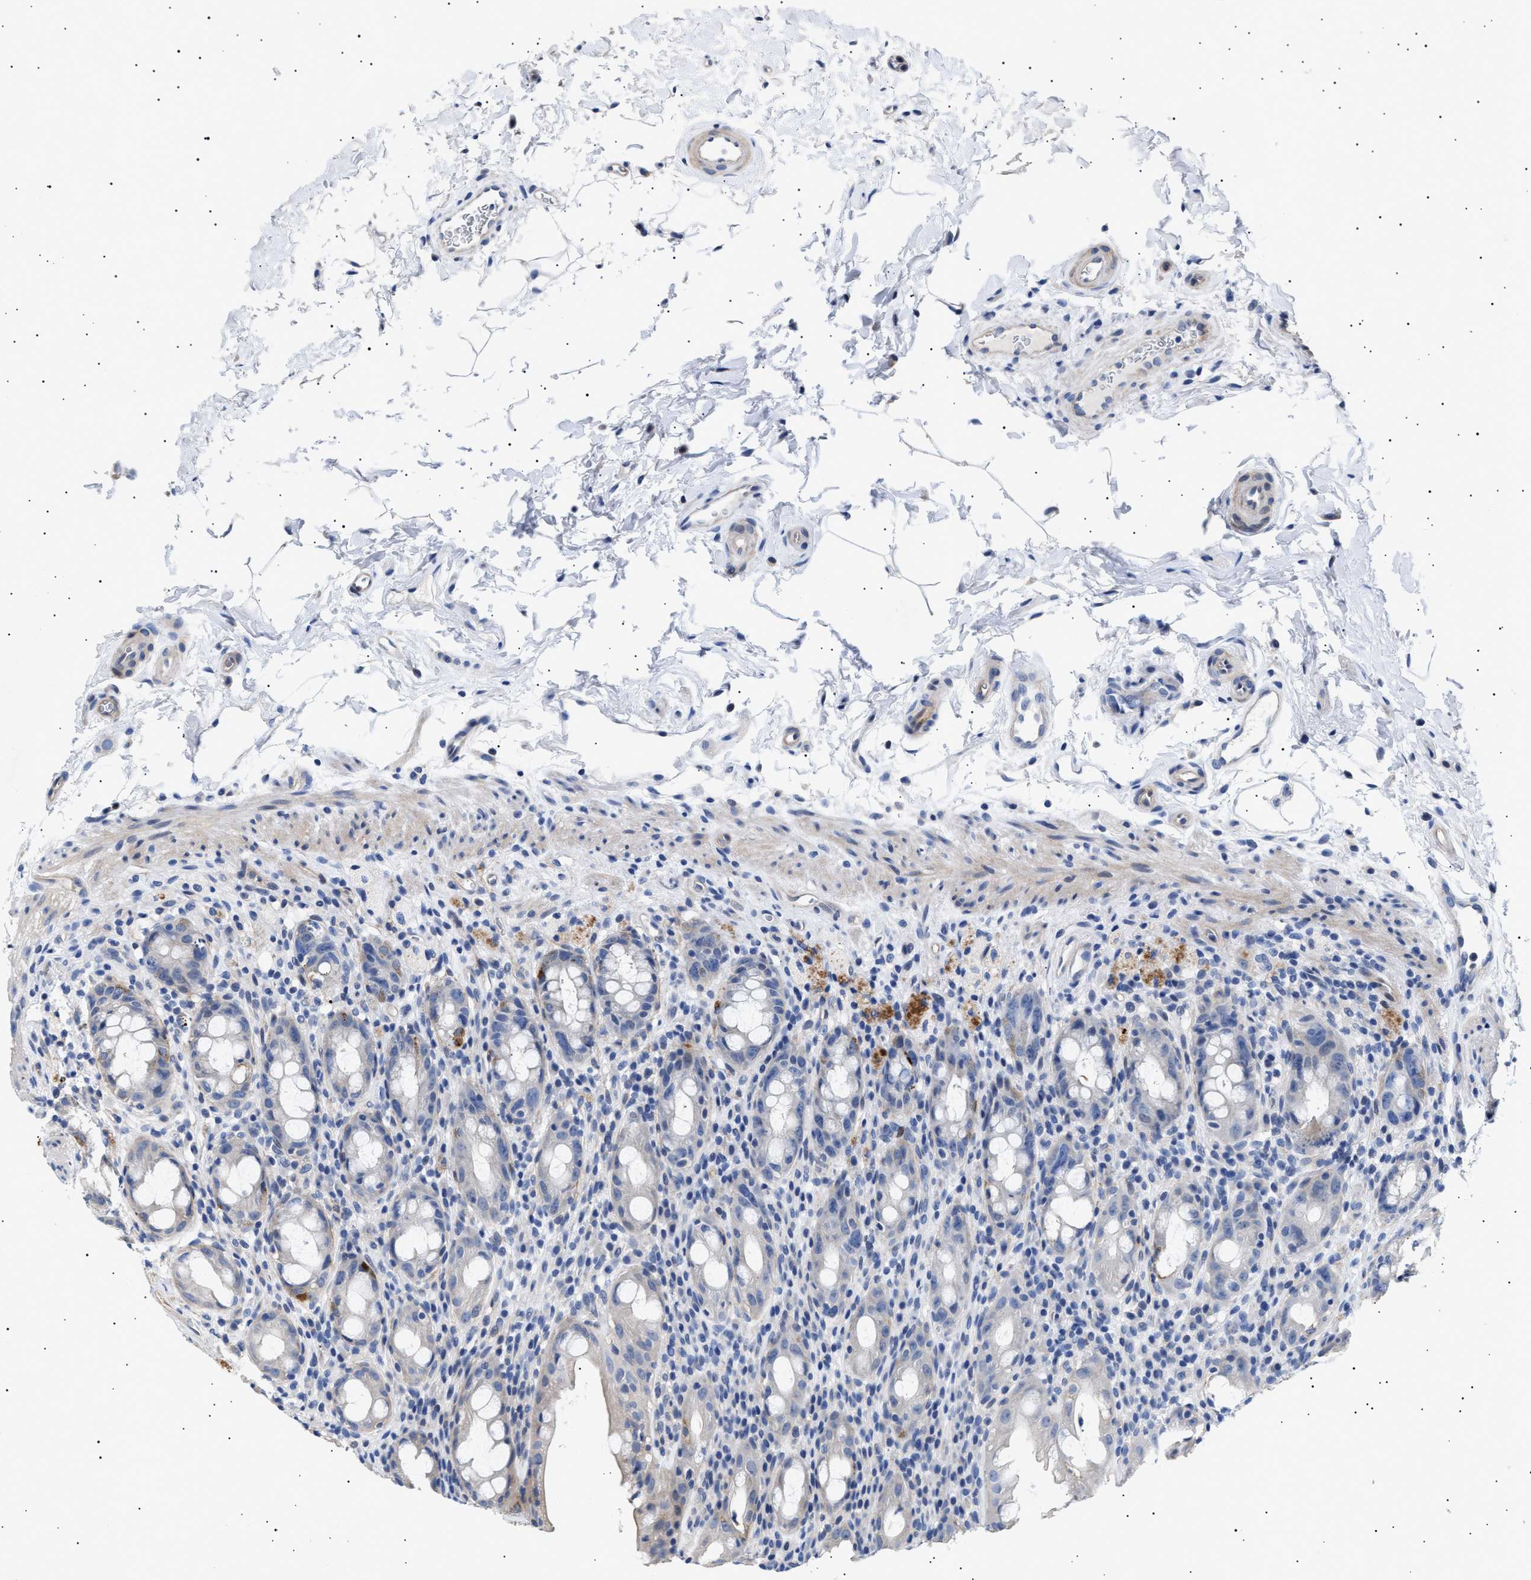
{"staining": {"intensity": "negative", "quantity": "none", "location": "none"}, "tissue": "rectum", "cell_type": "Glandular cells", "image_type": "normal", "snomed": [{"axis": "morphology", "description": "Normal tissue, NOS"}, {"axis": "topography", "description": "Rectum"}], "caption": "A high-resolution micrograph shows immunohistochemistry (IHC) staining of normal rectum, which demonstrates no significant staining in glandular cells. Nuclei are stained in blue.", "gene": "HEMGN", "patient": {"sex": "male", "age": 44}}